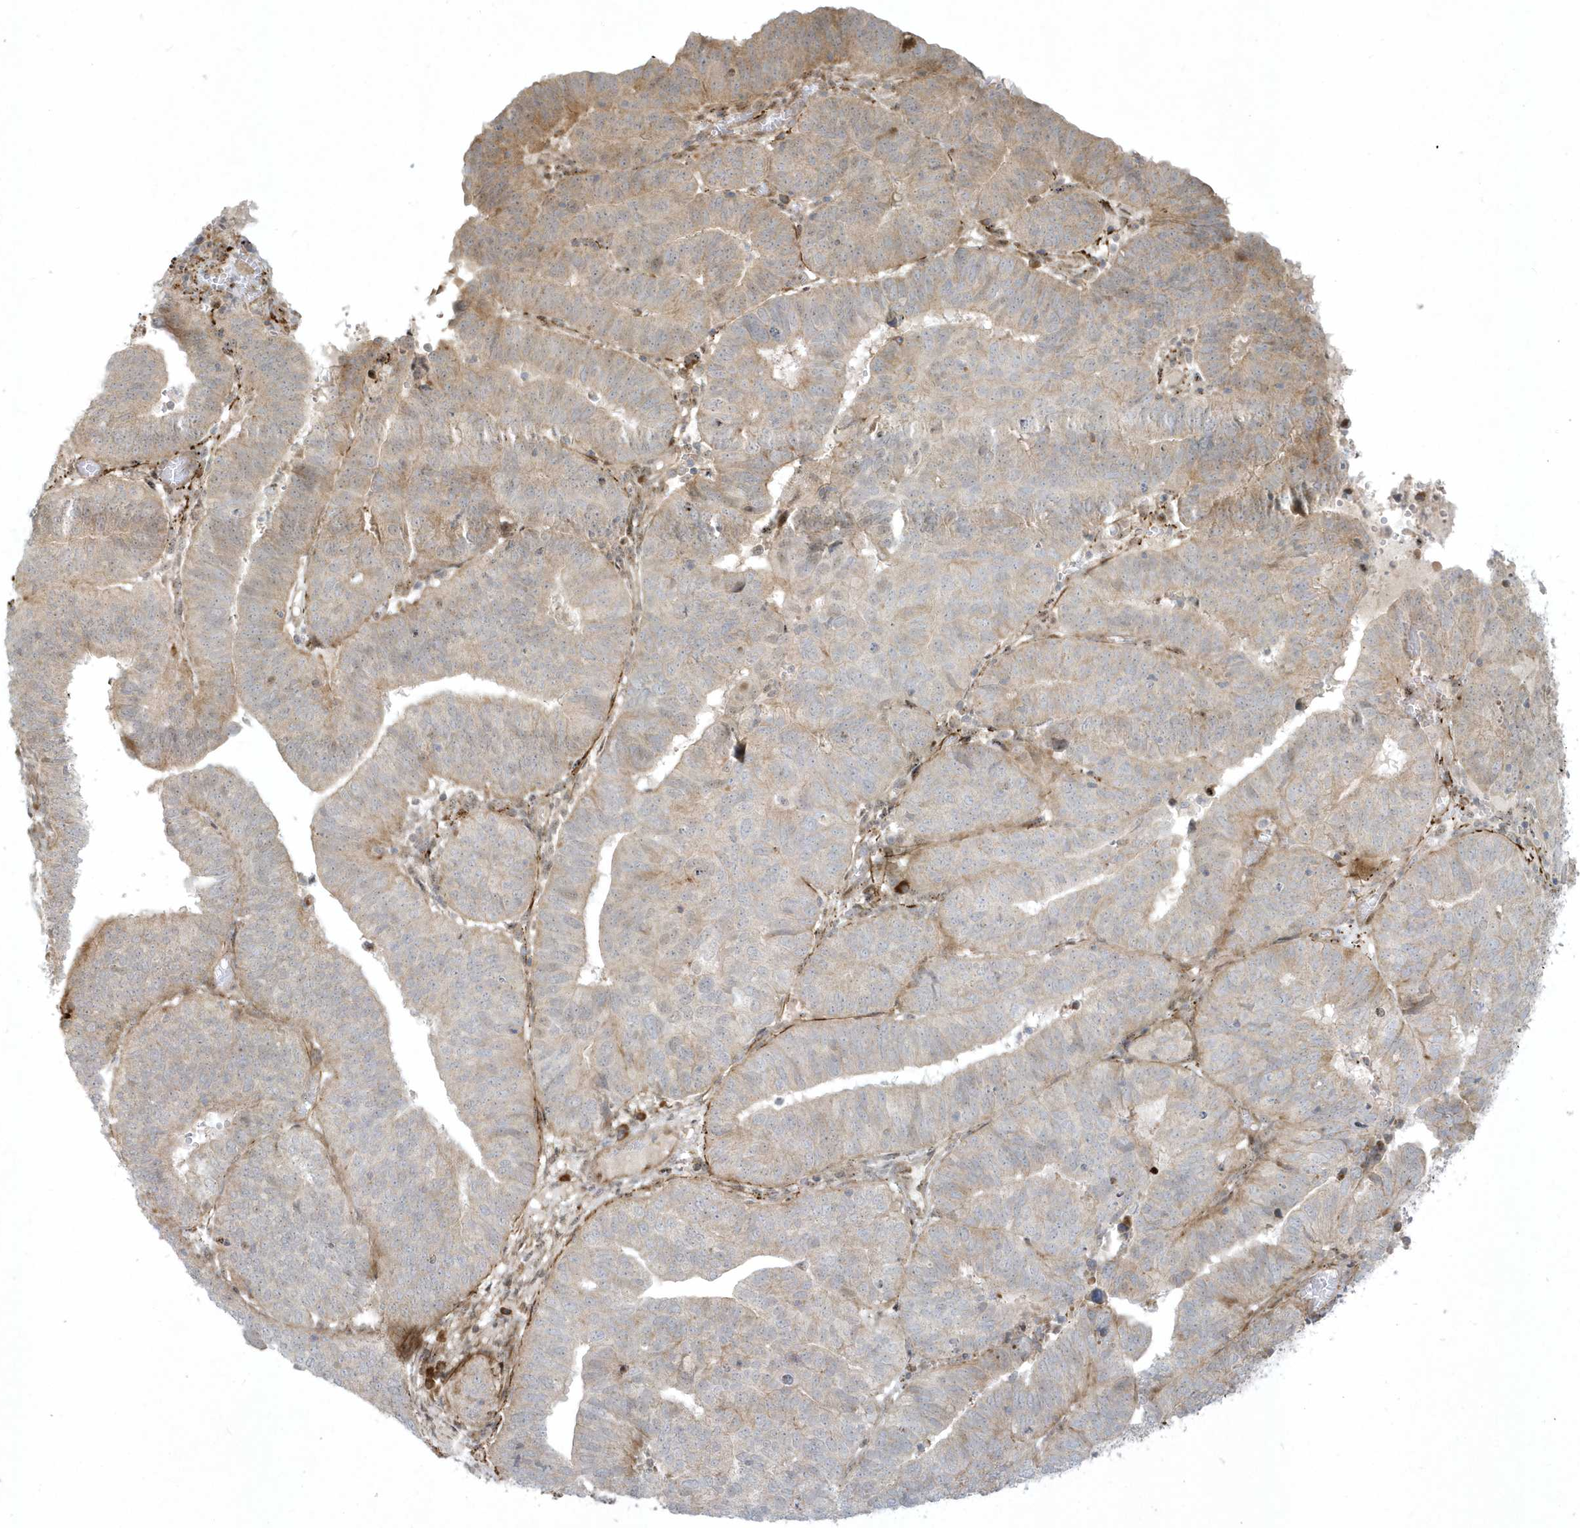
{"staining": {"intensity": "weak", "quantity": "<25%", "location": "cytoplasmic/membranous"}, "tissue": "endometrial cancer", "cell_type": "Tumor cells", "image_type": "cancer", "snomed": [{"axis": "morphology", "description": "Adenocarcinoma, NOS"}, {"axis": "topography", "description": "Uterus"}], "caption": "Immunohistochemistry of endometrial cancer (adenocarcinoma) shows no staining in tumor cells.", "gene": "MASP2", "patient": {"sex": "female", "age": 77}}